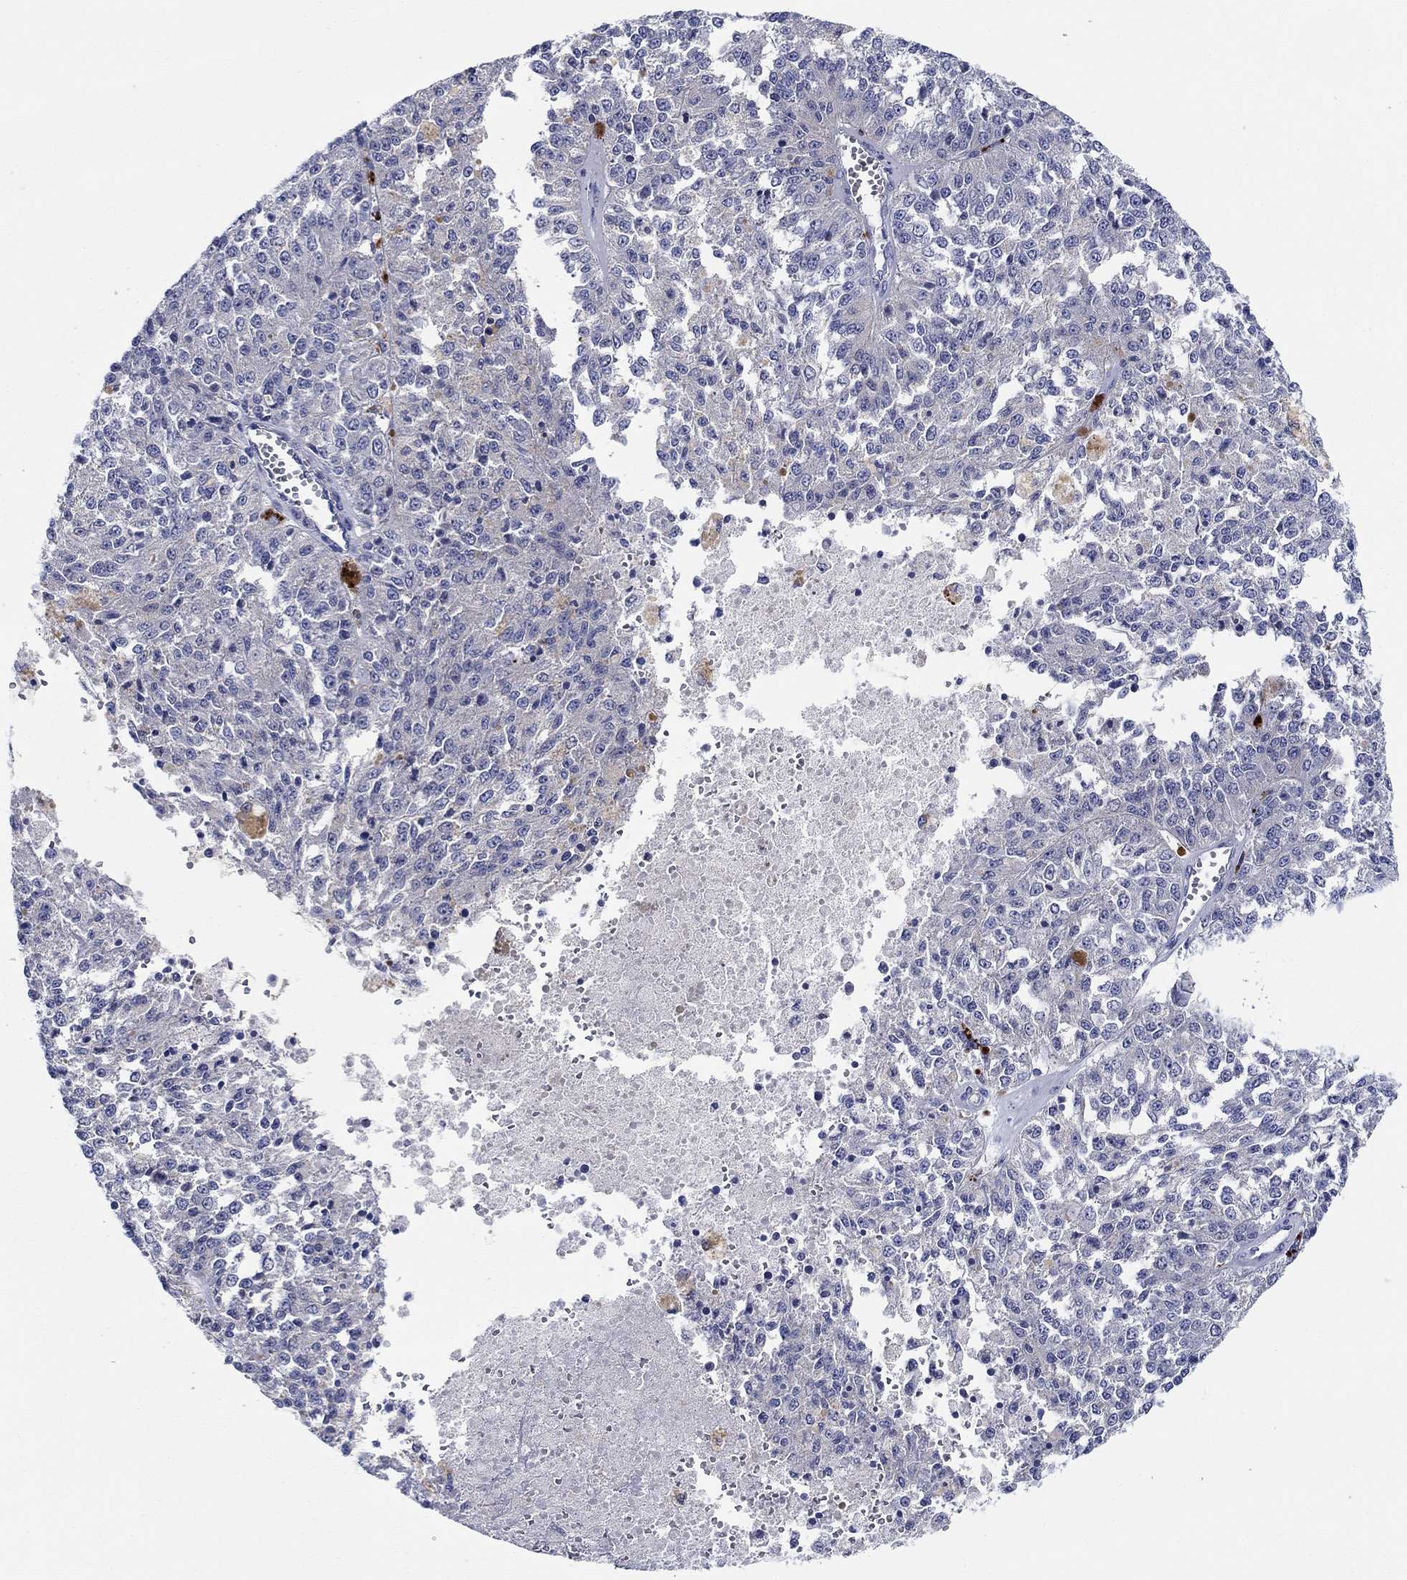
{"staining": {"intensity": "negative", "quantity": "none", "location": "none"}, "tissue": "melanoma", "cell_type": "Tumor cells", "image_type": "cancer", "snomed": [{"axis": "morphology", "description": "Malignant melanoma, Metastatic site"}, {"axis": "topography", "description": "Lymph node"}], "caption": "Immunohistochemical staining of malignant melanoma (metastatic site) displays no significant positivity in tumor cells. (Stains: DAB immunohistochemistry (IHC) with hematoxylin counter stain, Microscopy: brightfield microscopy at high magnification).", "gene": "RAP1GAP", "patient": {"sex": "female", "age": 64}}